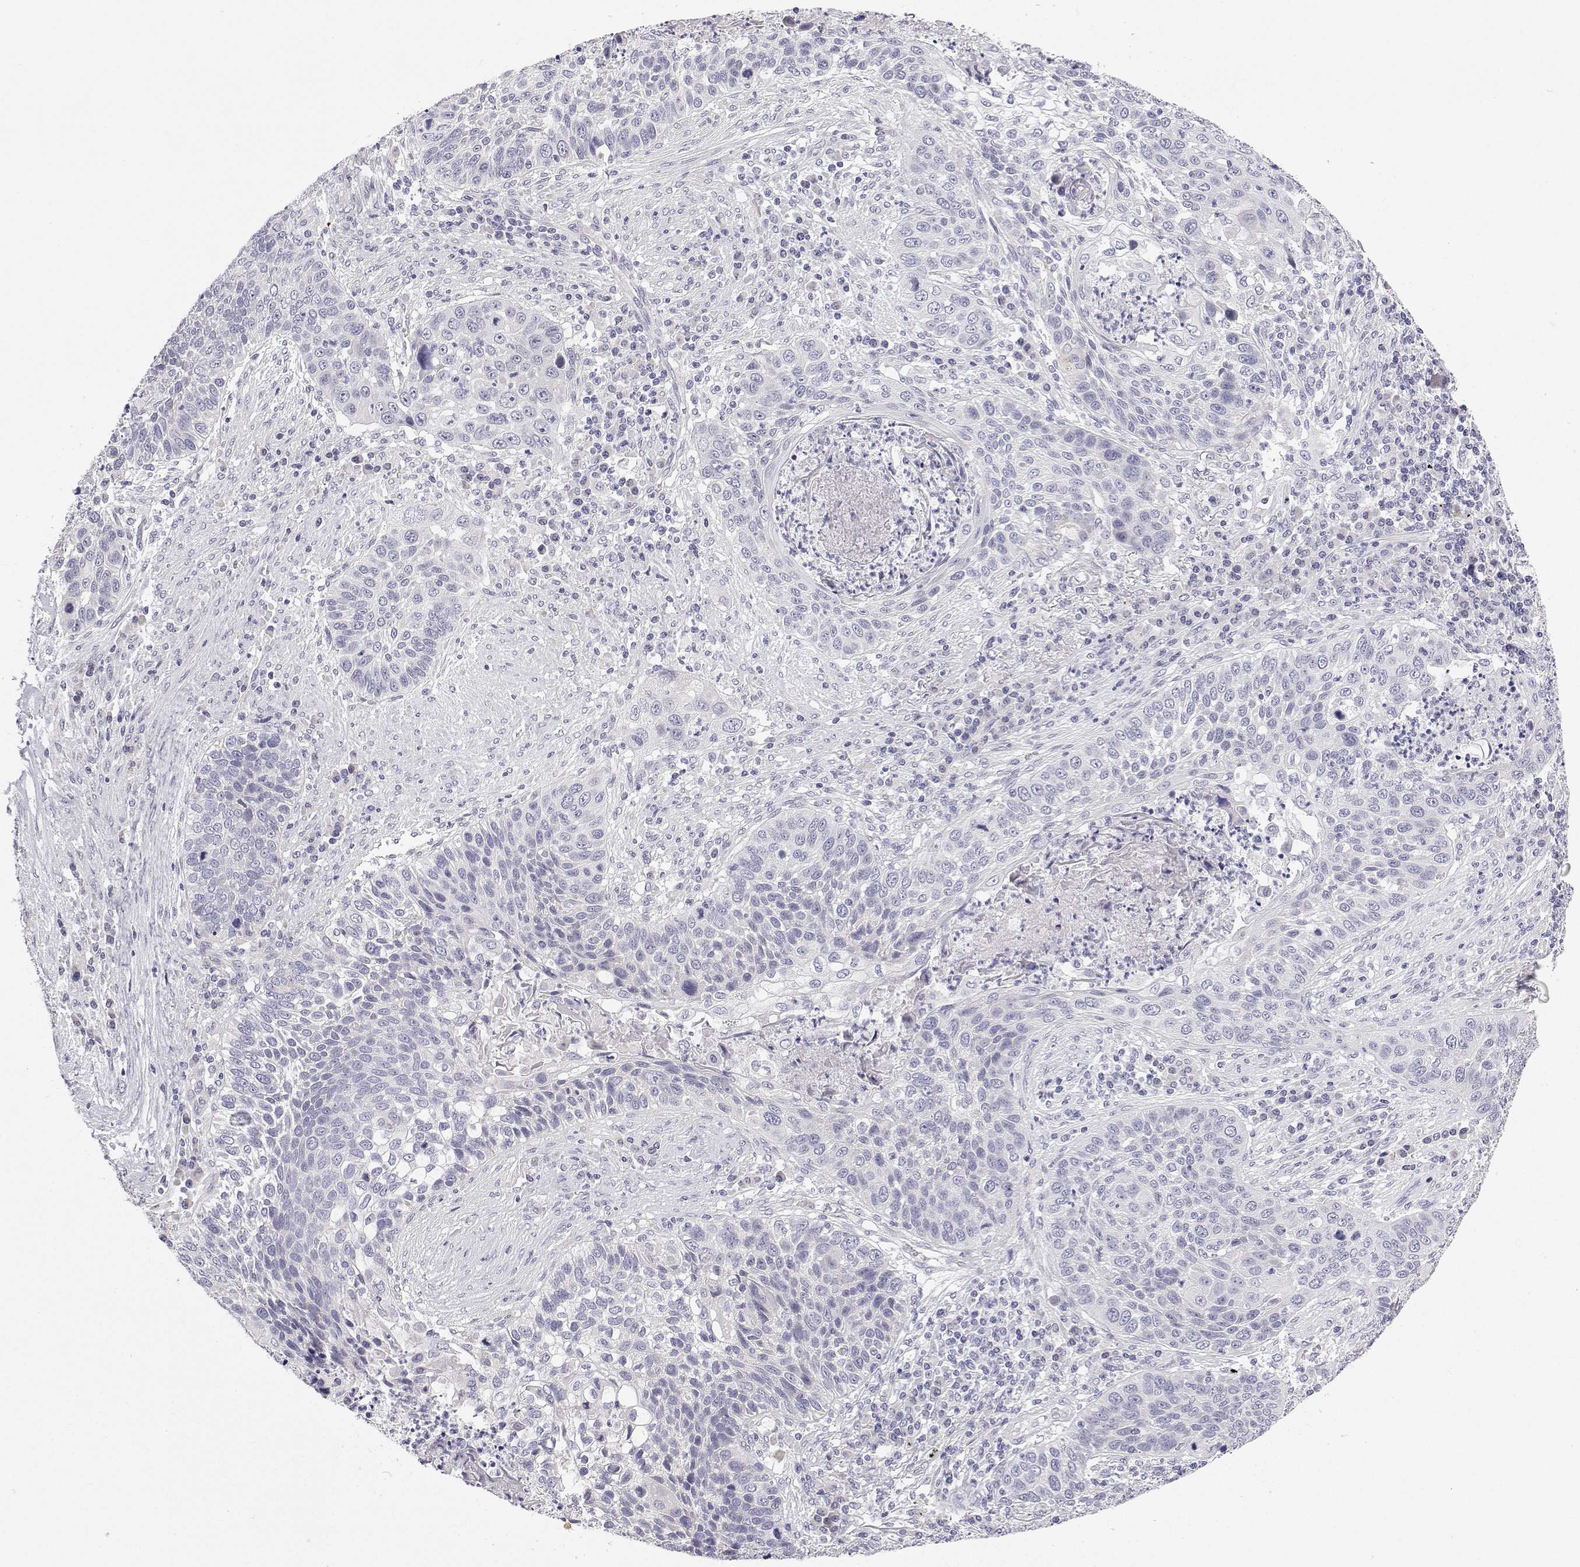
{"staining": {"intensity": "negative", "quantity": "none", "location": "none"}, "tissue": "lung cancer", "cell_type": "Tumor cells", "image_type": "cancer", "snomed": [{"axis": "morphology", "description": "Squamous cell carcinoma, NOS"}, {"axis": "morphology", "description": "Squamous cell carcinoma, metastatic, NOS"}, {"axis": "topography", "description": "Lung"}, {"axis": "topography", "description": "Pleura, NOS"}], "caption": "An immunohistochemistry image of lung cancer is shown. There is no staining in tumor cells of lung cancer.", "gene": "ANKRD65", "patient": {"sex": "male", "age": 72}}